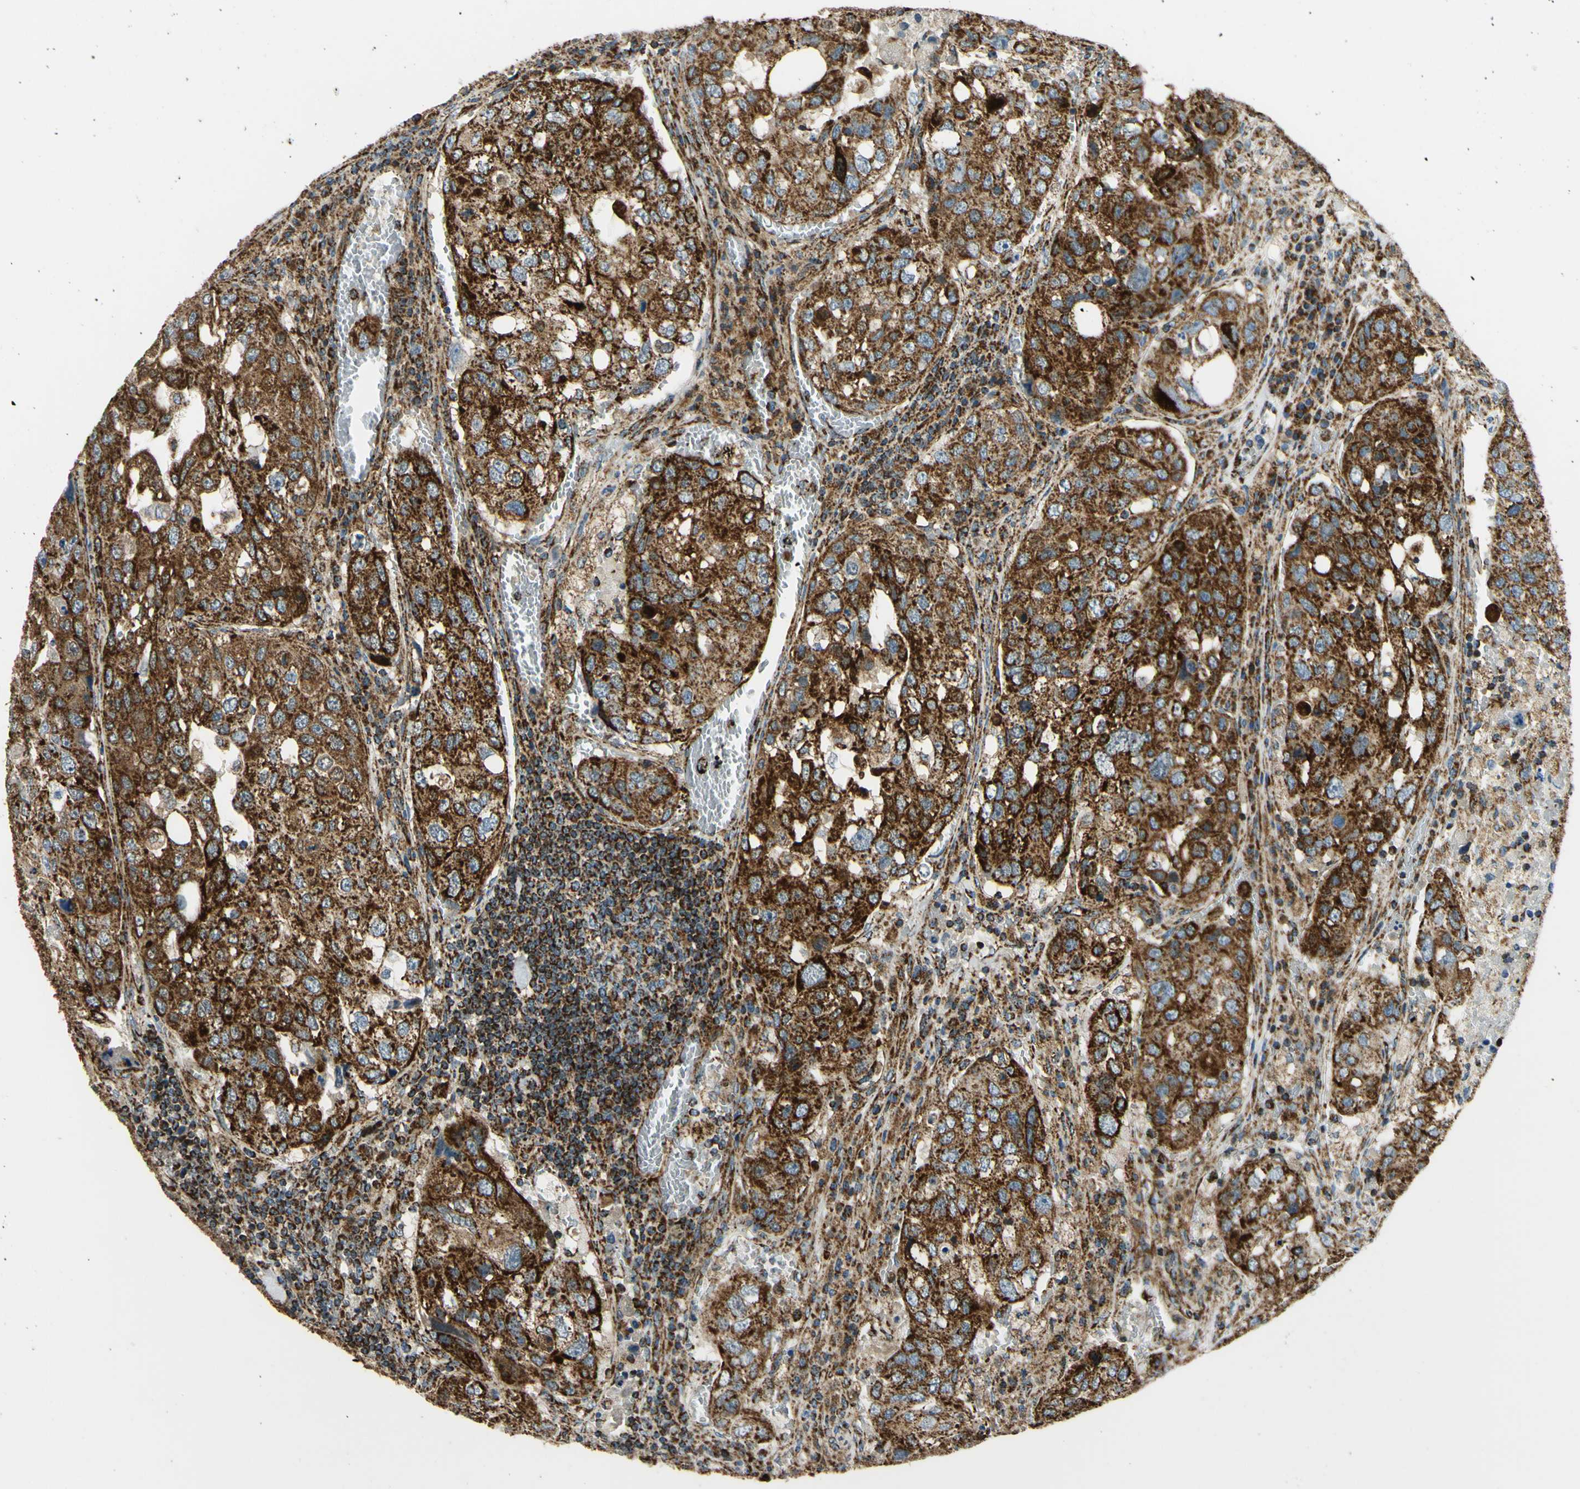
{"staining": {"intensity": "strong", "quantity": ">75%", "location": "cytoplasmic/membranous"}, "tissue": "urothelial cancer", "cell_type": "Tumor cells", "image_type": "cancer", "snomed": [{"axis": "morphology", "description": "Urothelial carcinoma, High grade"}, {"axis": "topography", "description": "Lymph node"}, {"axis": "topography", "description": "Urinary bladder"}], "caption": "Immunohistochemical staining of high-grade urothelial carcinoma reveals high levels of strong cytoplasmic/membranous protein positivity in about >75% of tumor cells. (IHC, brightfield microscopy, high magnification).", "gene": "MAVS", "patient": {"sex": "male", "age": 51}}